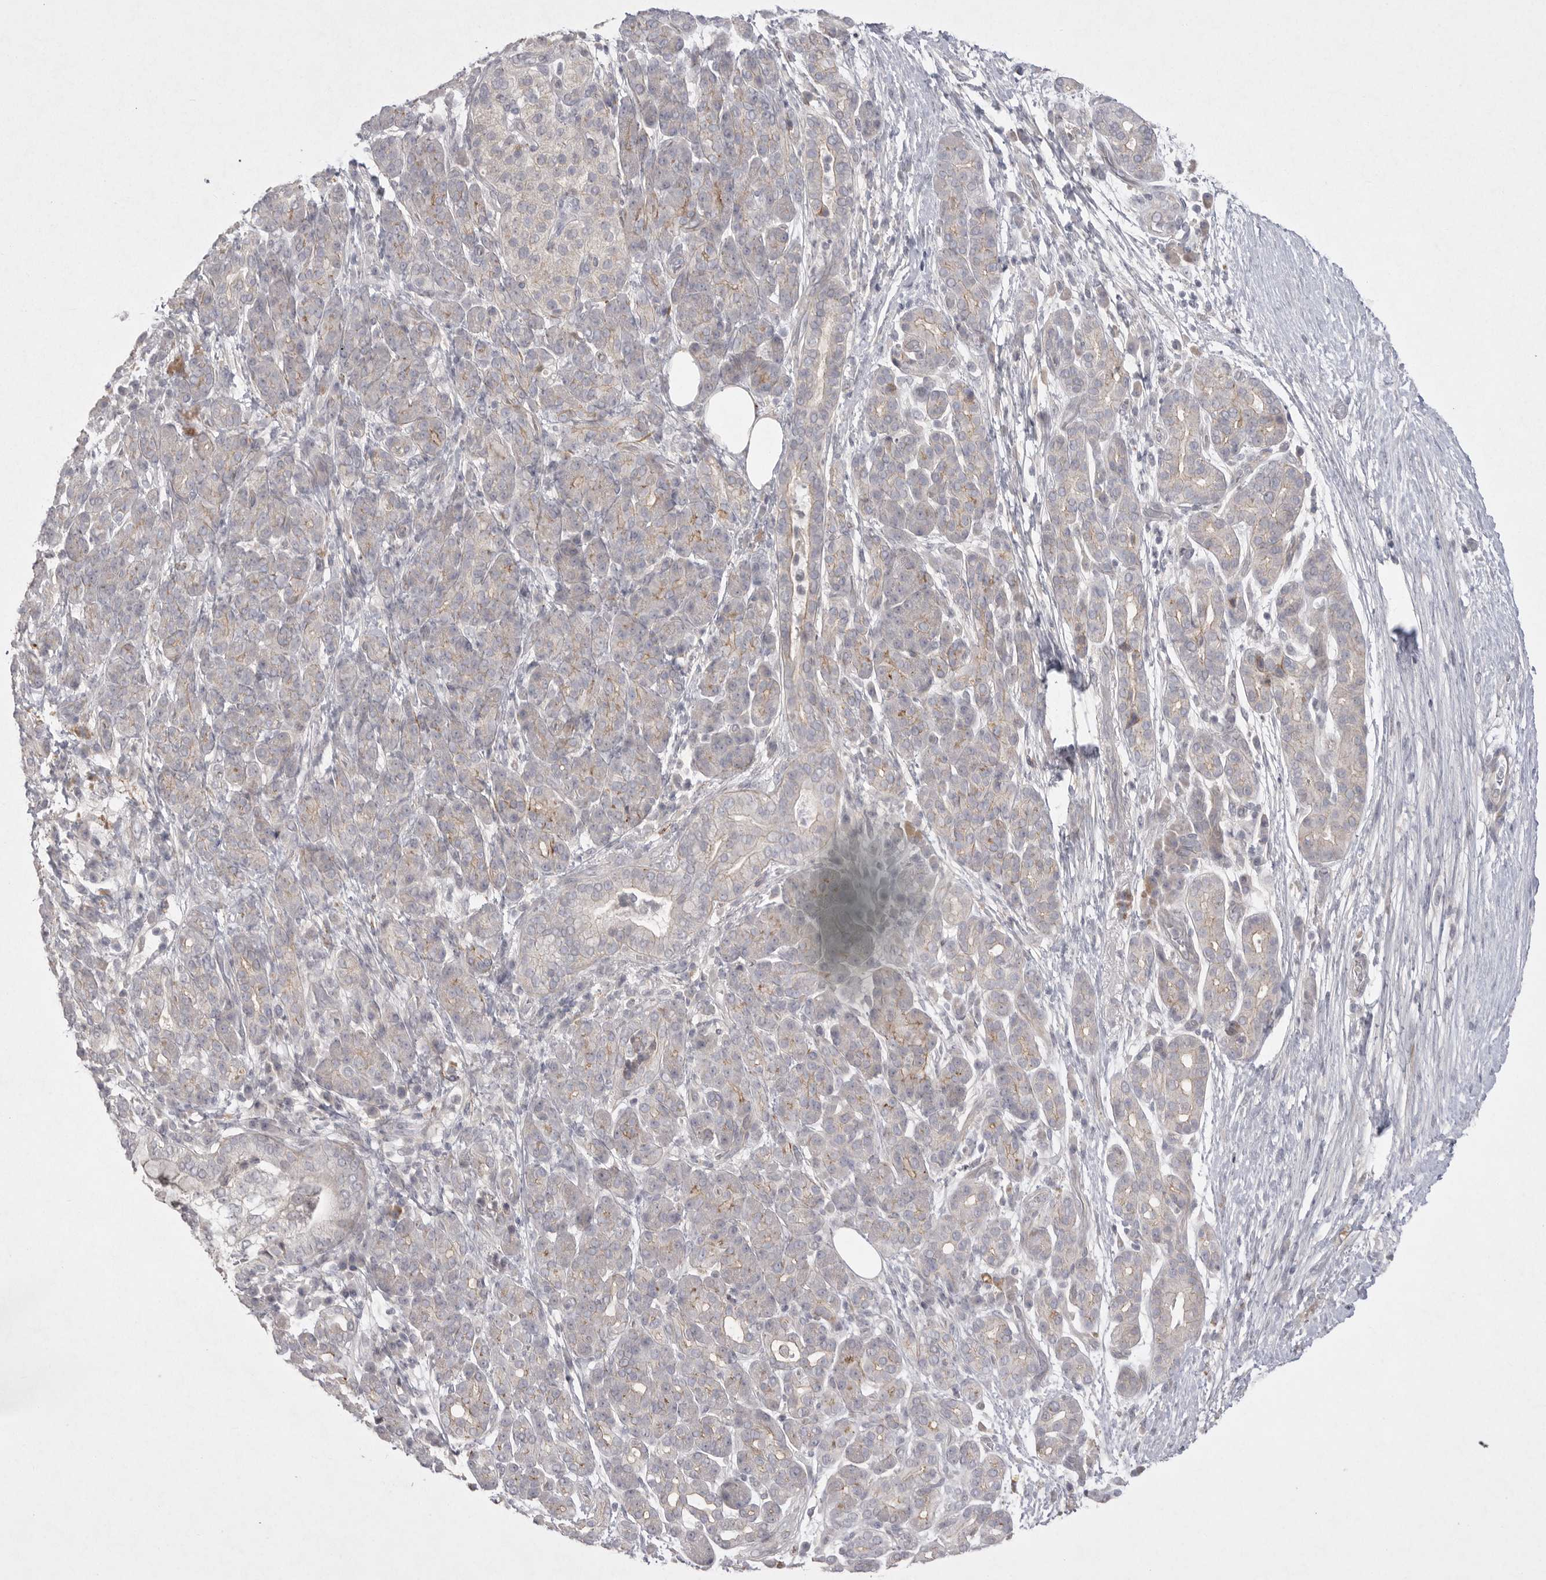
{"staining": {"intensity": "weak", "quantity": "<25%", "location": "cytoplasmic/membranous"}, "tissue": "pancreatic cancer", "cell_type": "Tumor cells", "image_type": "cancer", "snomed": [{"axis": "morphology", "description": "Adenocarcinoma, NOS"}, {"axis": "topography", "description": "Pancreas"}], "caption": "Pancreatic cancer stained for a protein using immunohistochemistry (IHC) exhibits no positivity tumor cells.", "gene": "VANGL2", "patient": {"sex": "male", "age": 72}}